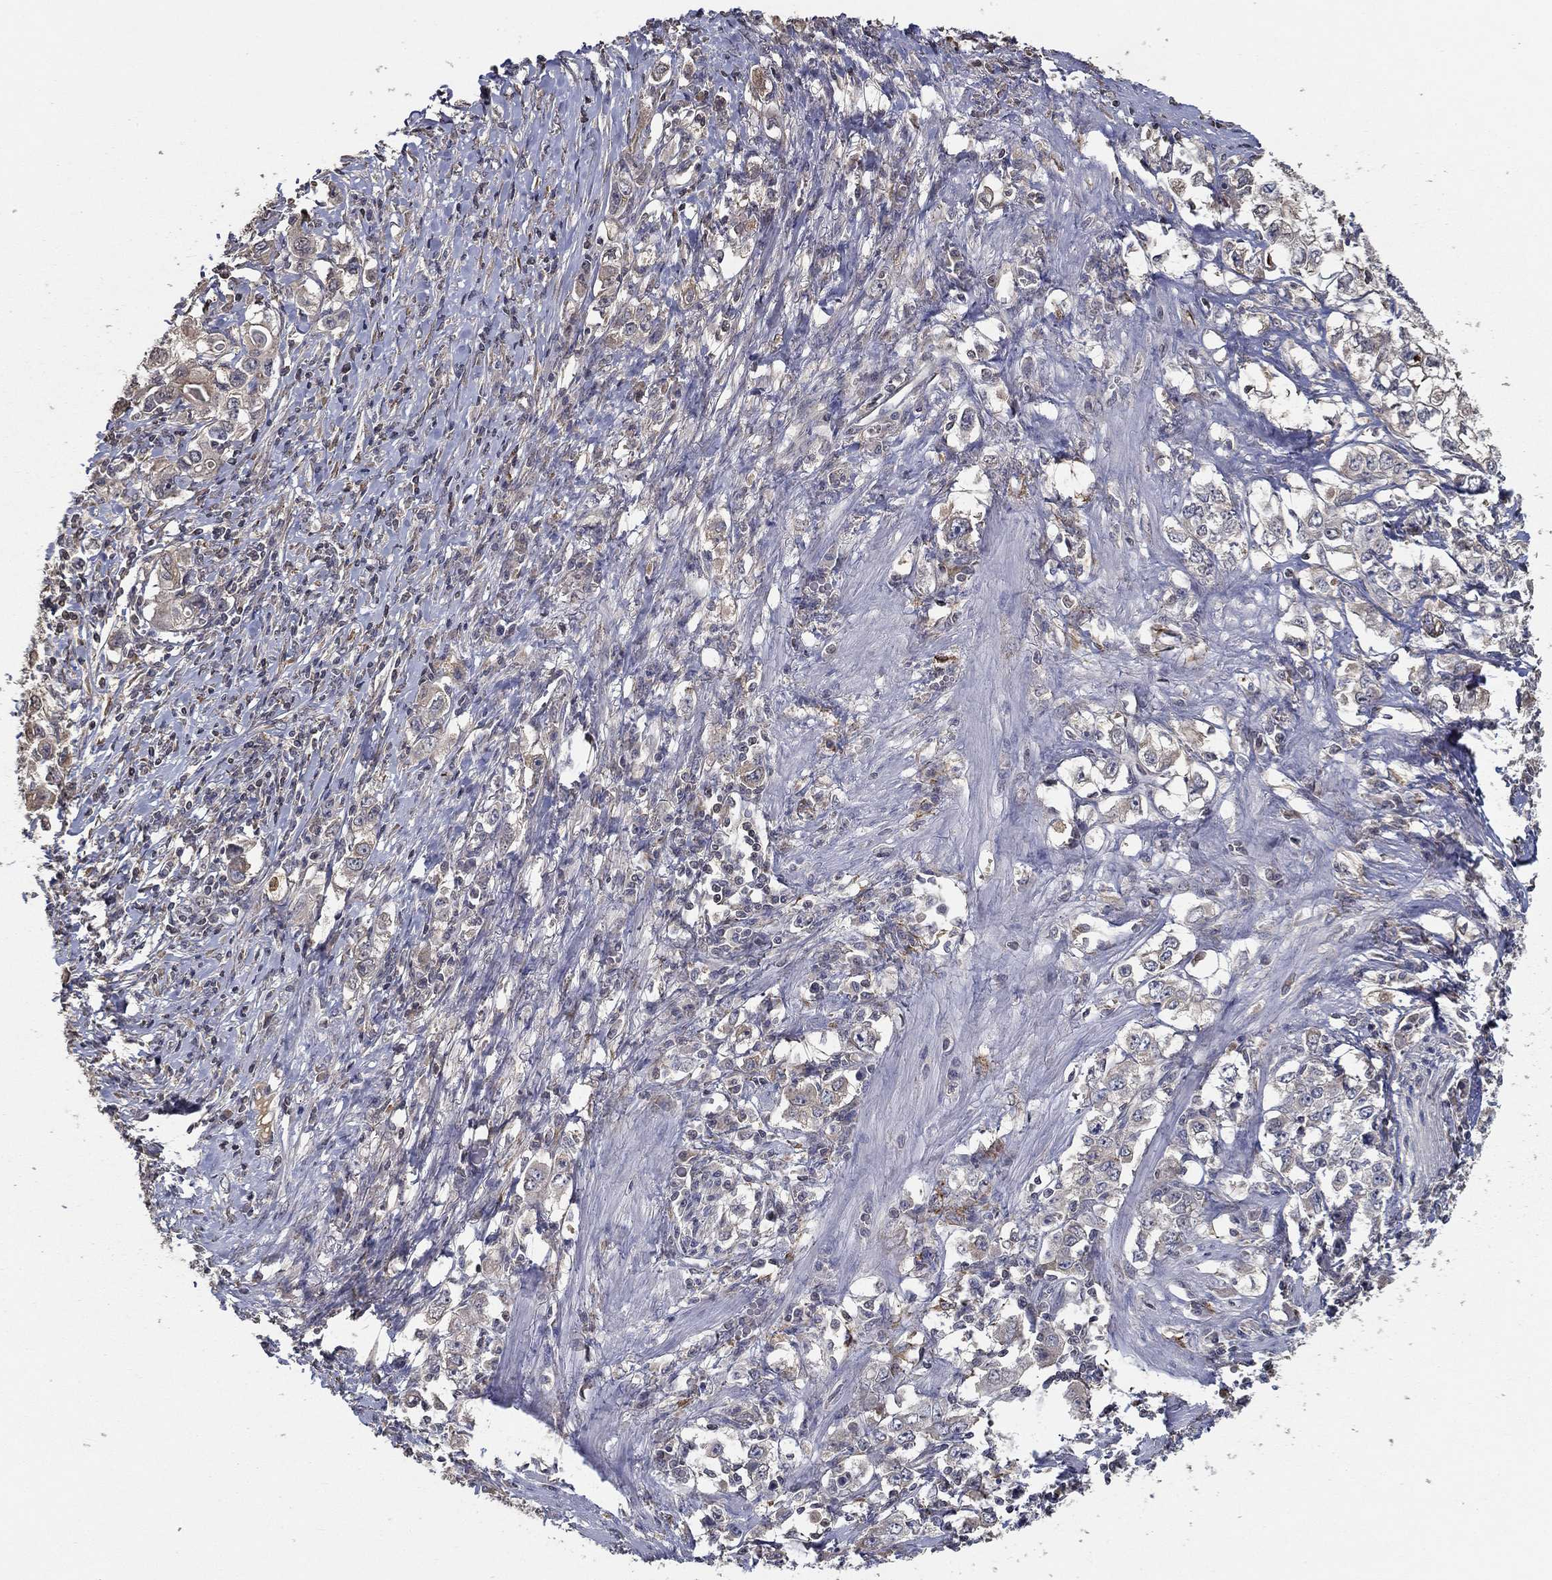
{"staining": {"intensity": "negative", "quantity": "none", "location": "none"}, "tissue": "stomach cancer", "cell_type": "Tumor cells", "image_type": "cancer", "snomed": [{"axis": "morphology", "description": "Adenocarcinoma, NOS"}, {"axis": "topography", "description": "Stomach, lower"}], "caption": "Immunohistochemical staining of human stomach adenocarcinoma demonstrates no significant staining in tumor cells.", "gene": "IL10", "patient": {"sex": "female", "age": 72}}